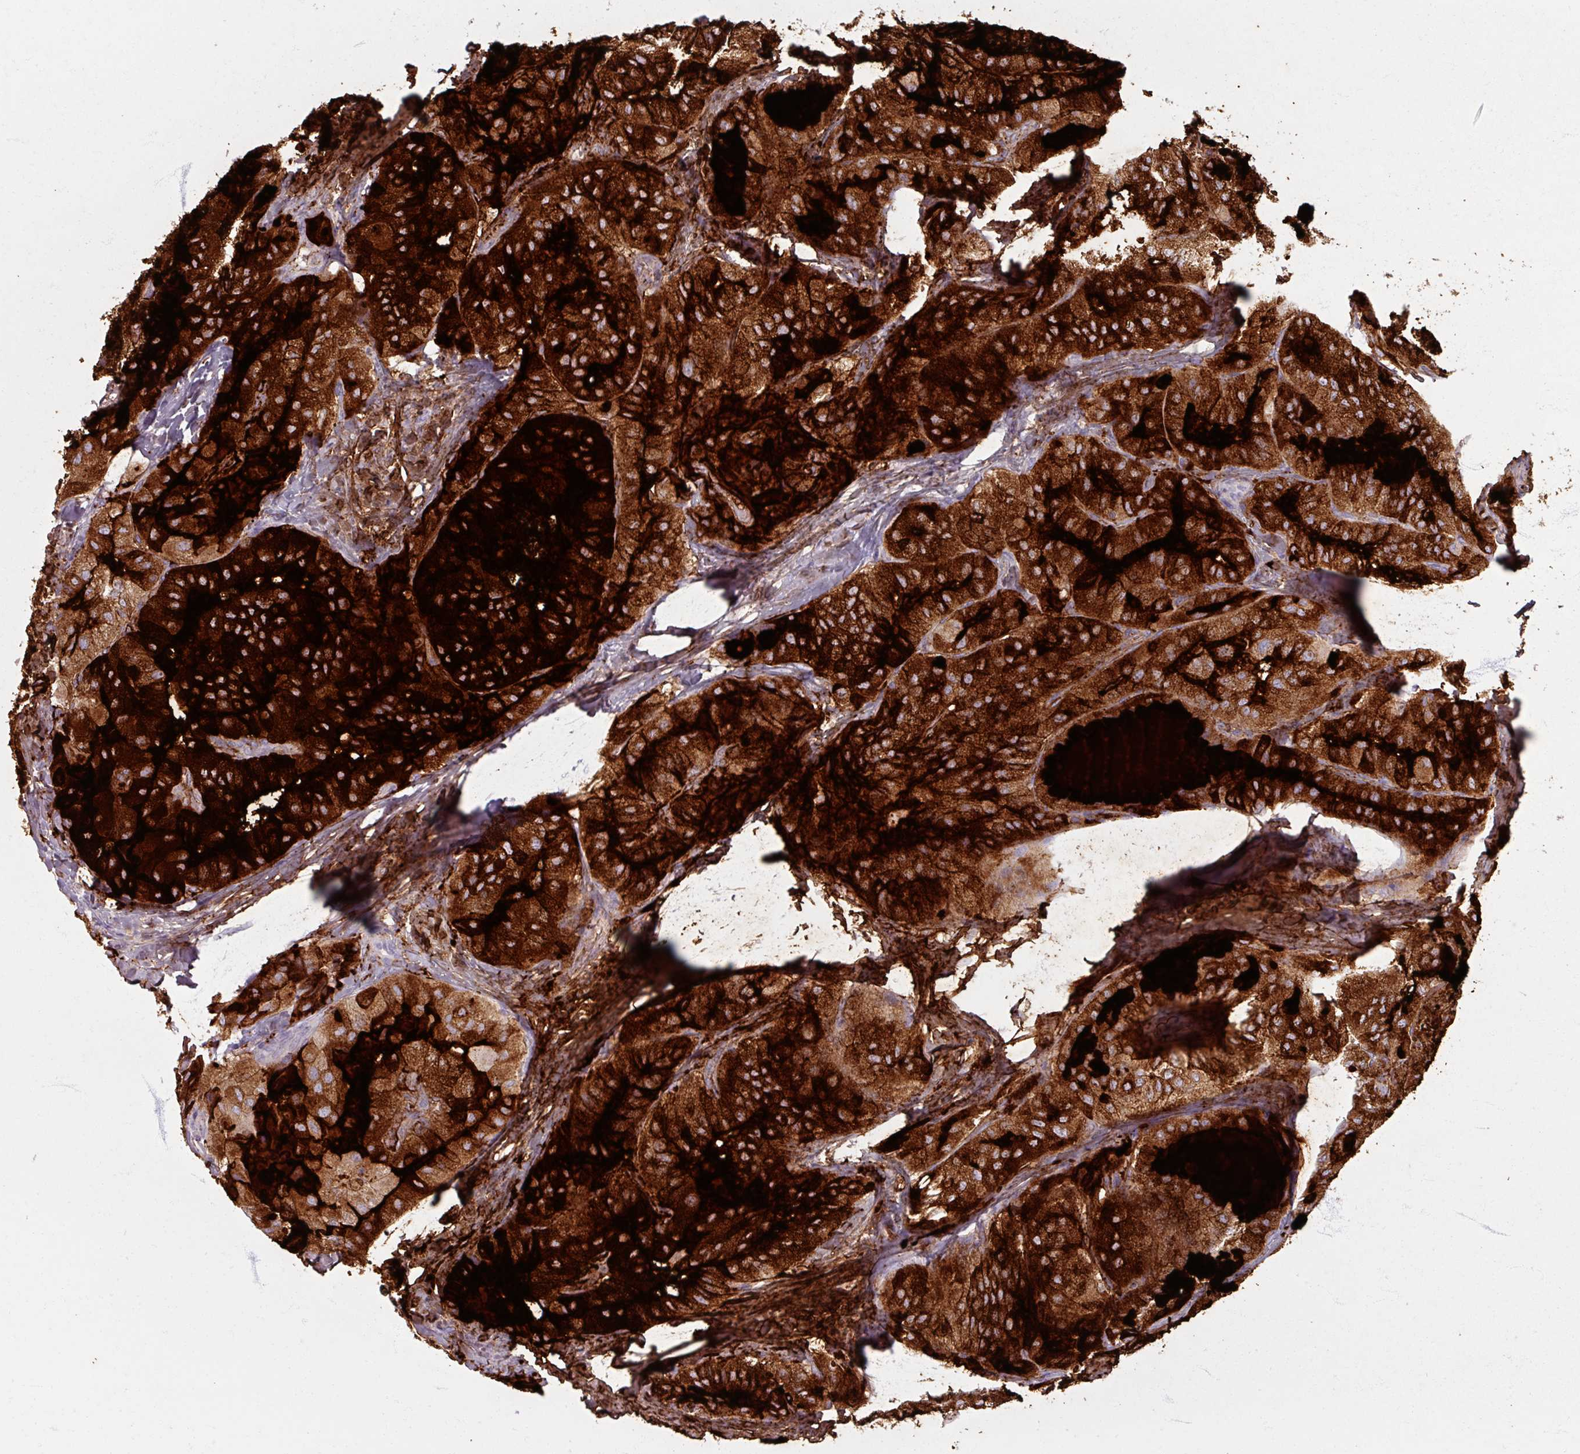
{"staining": {"intensity": "strong", "quantity": ">75%", "location": "cytoplasmic/membranous"}, "tissue": "thyroid cancer", "cell_type": "Tumor cells", "image_type": "cancer", "snomed": [{"axis": "morphology", "description": "Normal tissue, NOS"}, {"axis": "morphology", "description": "Papillary adenocarcinoma, NOS"}, {"axis": "topography", "description": "Thyroid gland"}], "caption": "Tumor cells exhibit high levels of strong cytoplasmic/membranous expression in approximately >75% of cells in human thyroid cancer (papillary adenocarcinoma). (IHC, brightfield microscopy, high magnification).", "gene": "TG", "patient": {"sex": "female", "age": 59}}